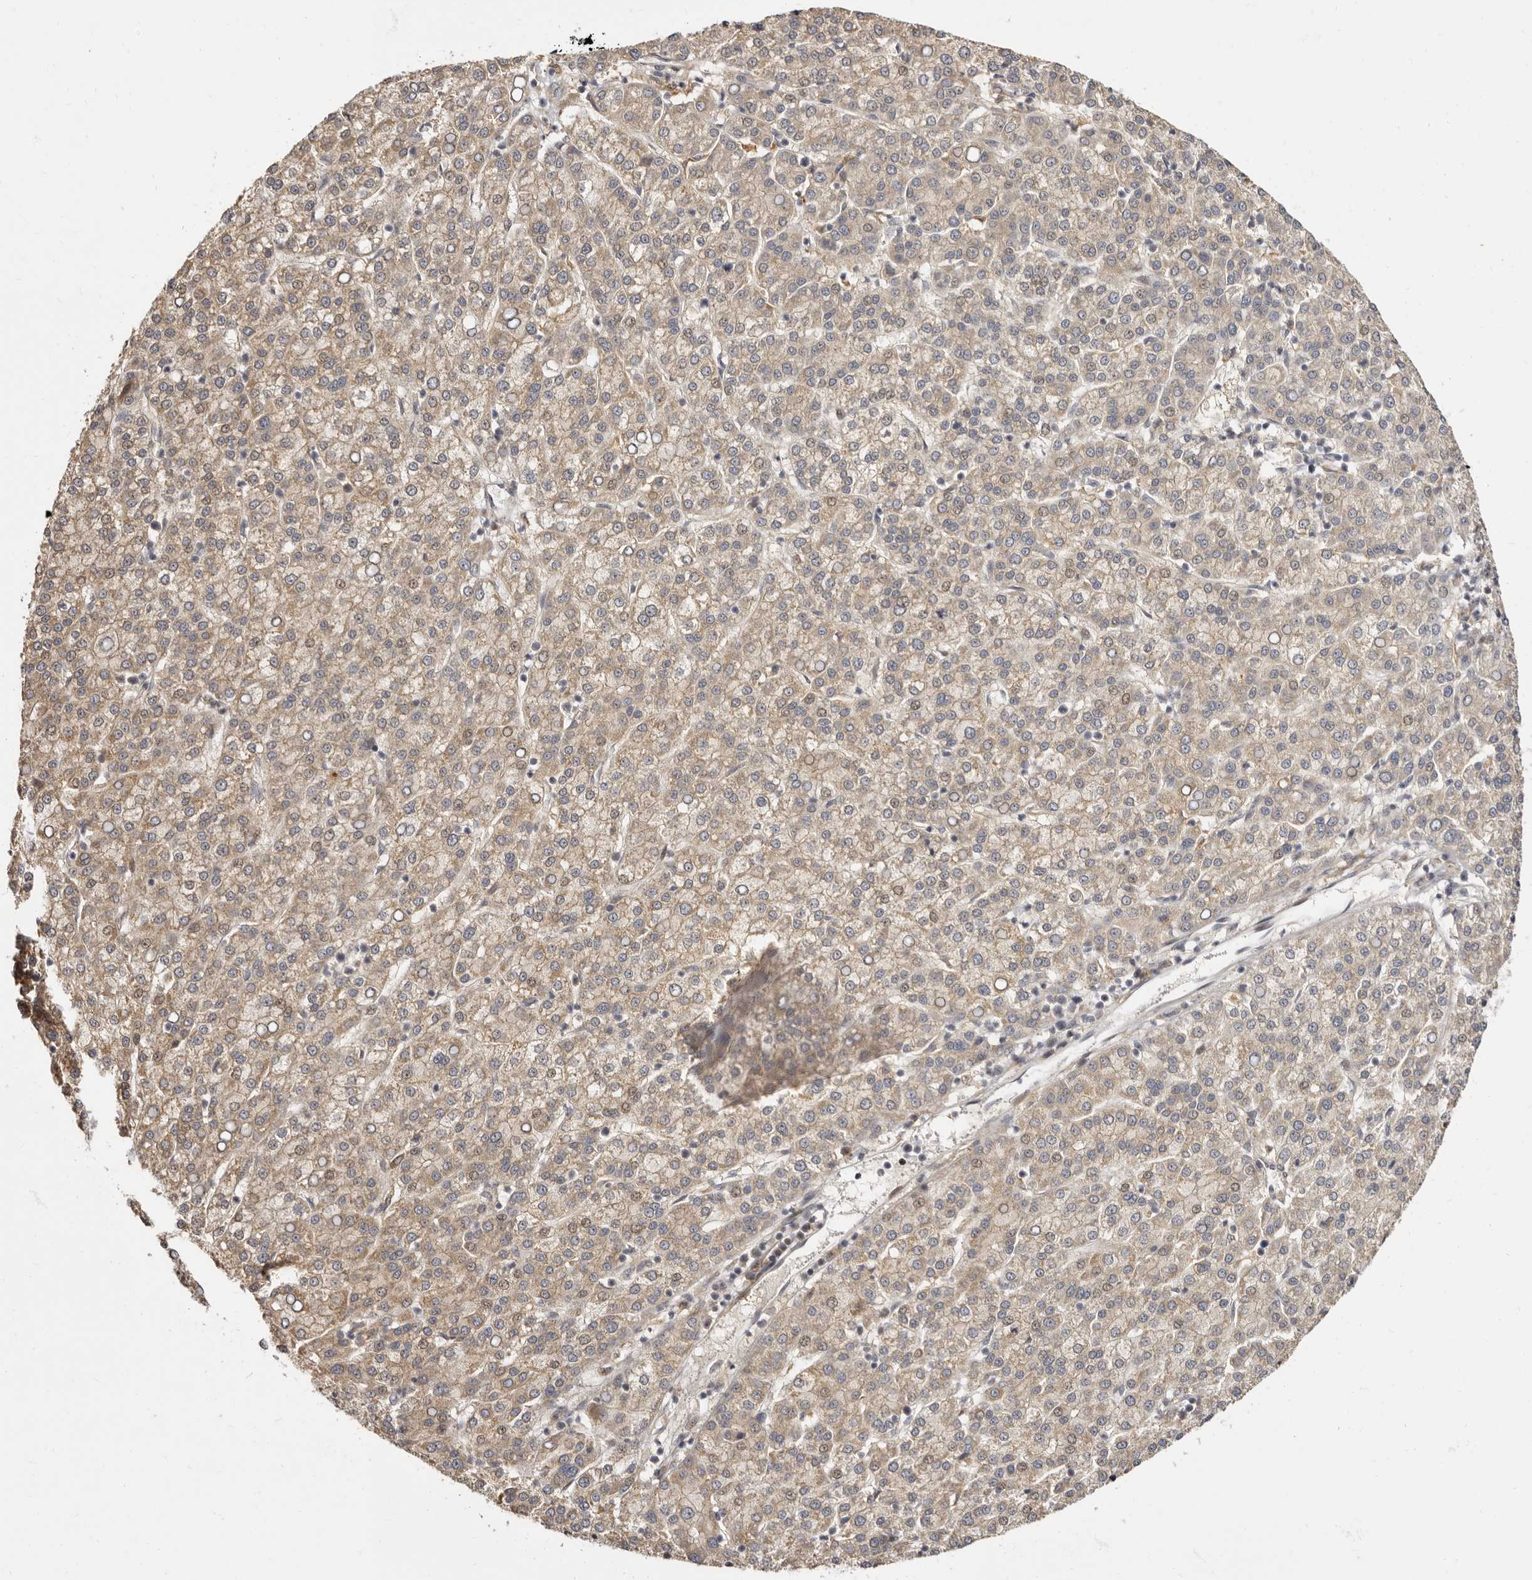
{"staining": {"intensity": "weak", "quantity": ">75%", "location": "cytoplasmic/membranous"}, "tissue": "liver cancer", "cell_type": "Tumor cells", "image_type": "cancer", "snomed": [{"axis": "morphology", "description": "Carcinoma, Hepatocellular, NOS"}, {"axis": "topography", "description": "Liver"}], "caption": "DAB (3,3'-diaminobenzidine) immunohistochemical staining of human liver cancer (hepatocellular carcinoma) displays weak cytoplasmic/membranous protein positivity in approximately >75% of tumor cells. The protein is shown in brown color, while the nuclei are stained blue.", "gene": "ZNF326", "patient": {"sex": "female", "age": 58}}